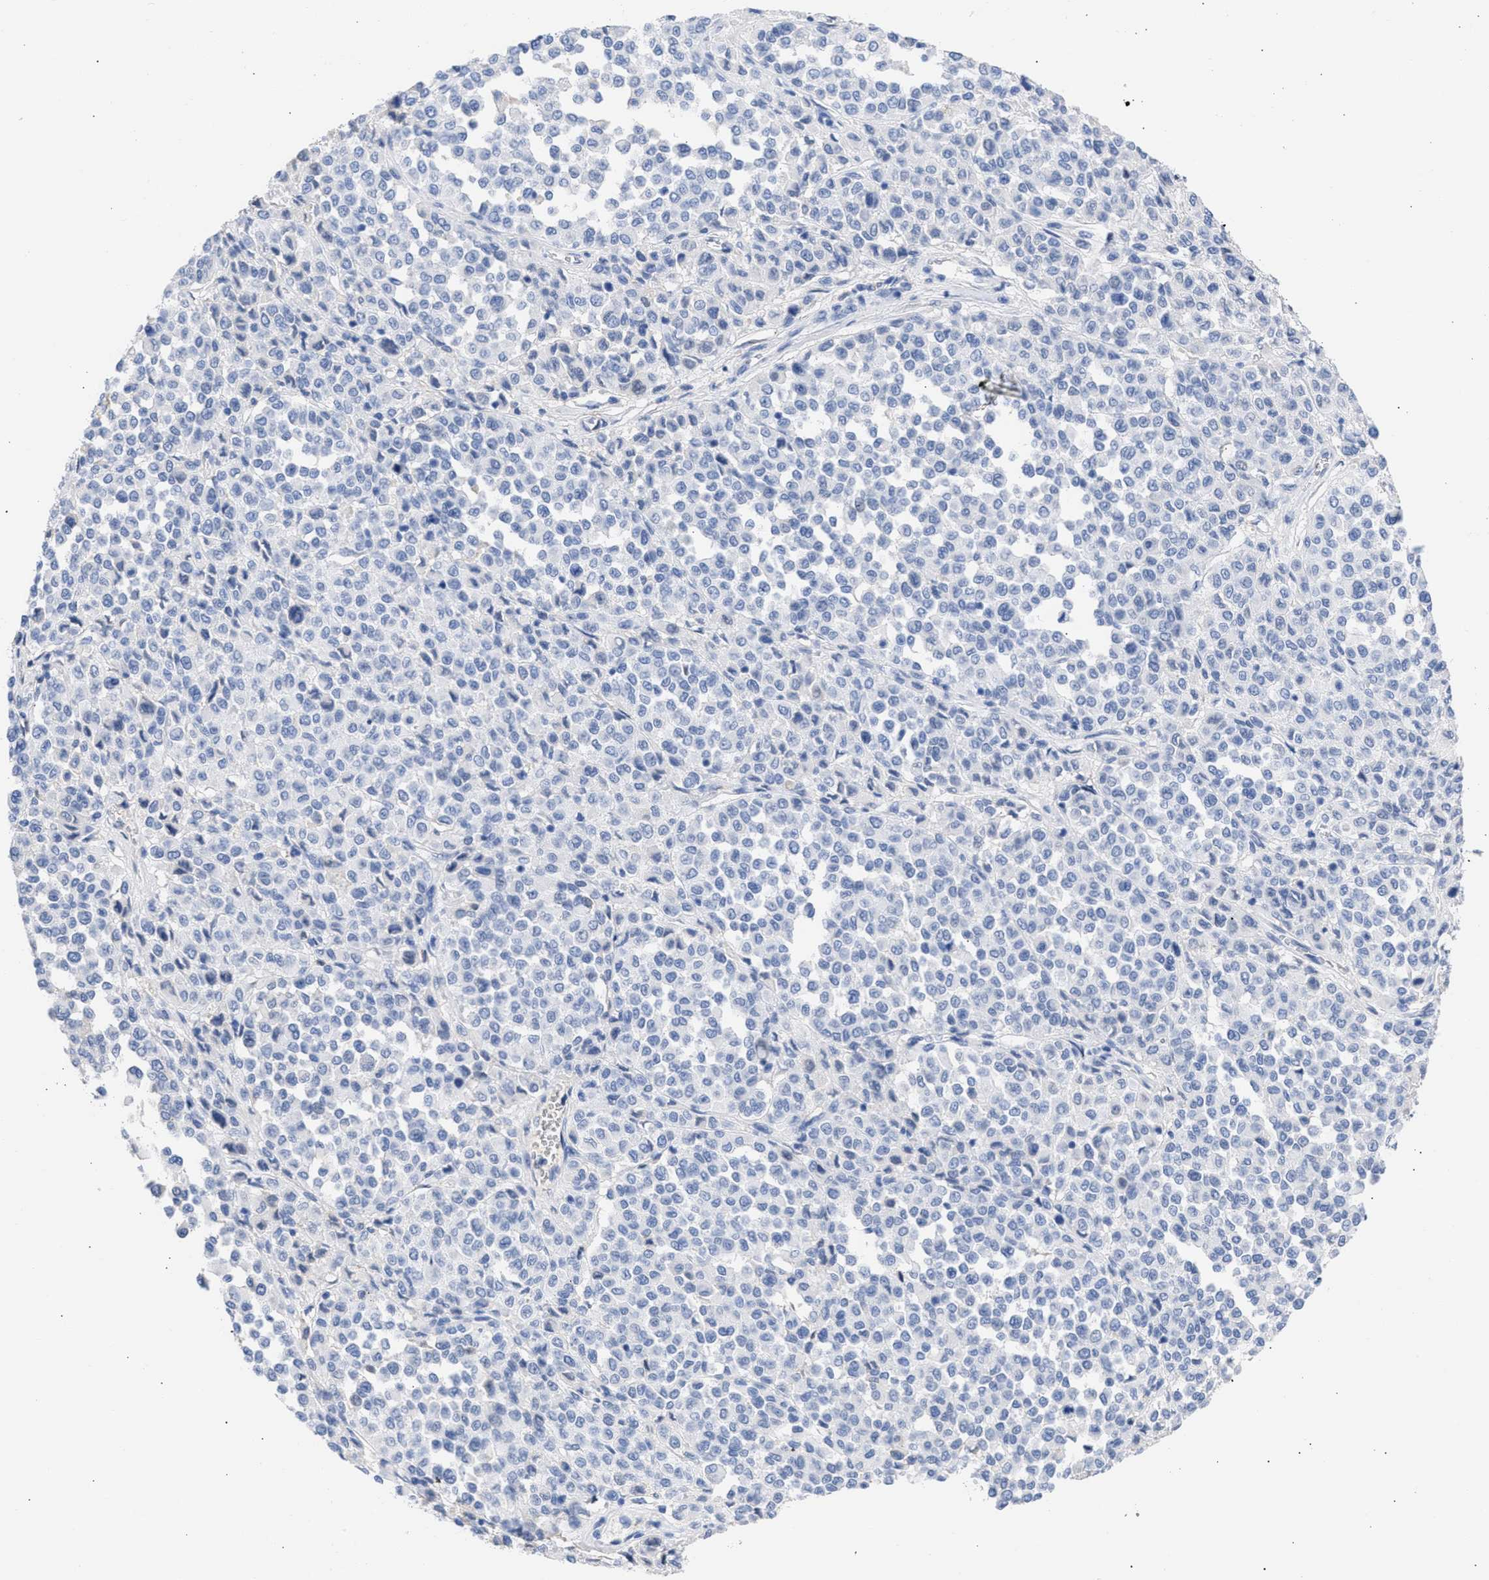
{"staining": {"intensity": "negative", "quantity": "none", "location": "none"}, "tissue": "melanoma", "cell_type": "Tumor cells", "image_type": "cancer", "snomed": [{"axis": "morphology", "description": "Malignant melanoma, Metastatic site"}, {"axis": "topography", "description": "Pancreas"}], "caption": "Photomicrograph shows no significant protein staining in tumor cells of malignant melanoma (metastatic site).", "gene": "RSPH1", "patient": {"sex": "female", "age": 30}}